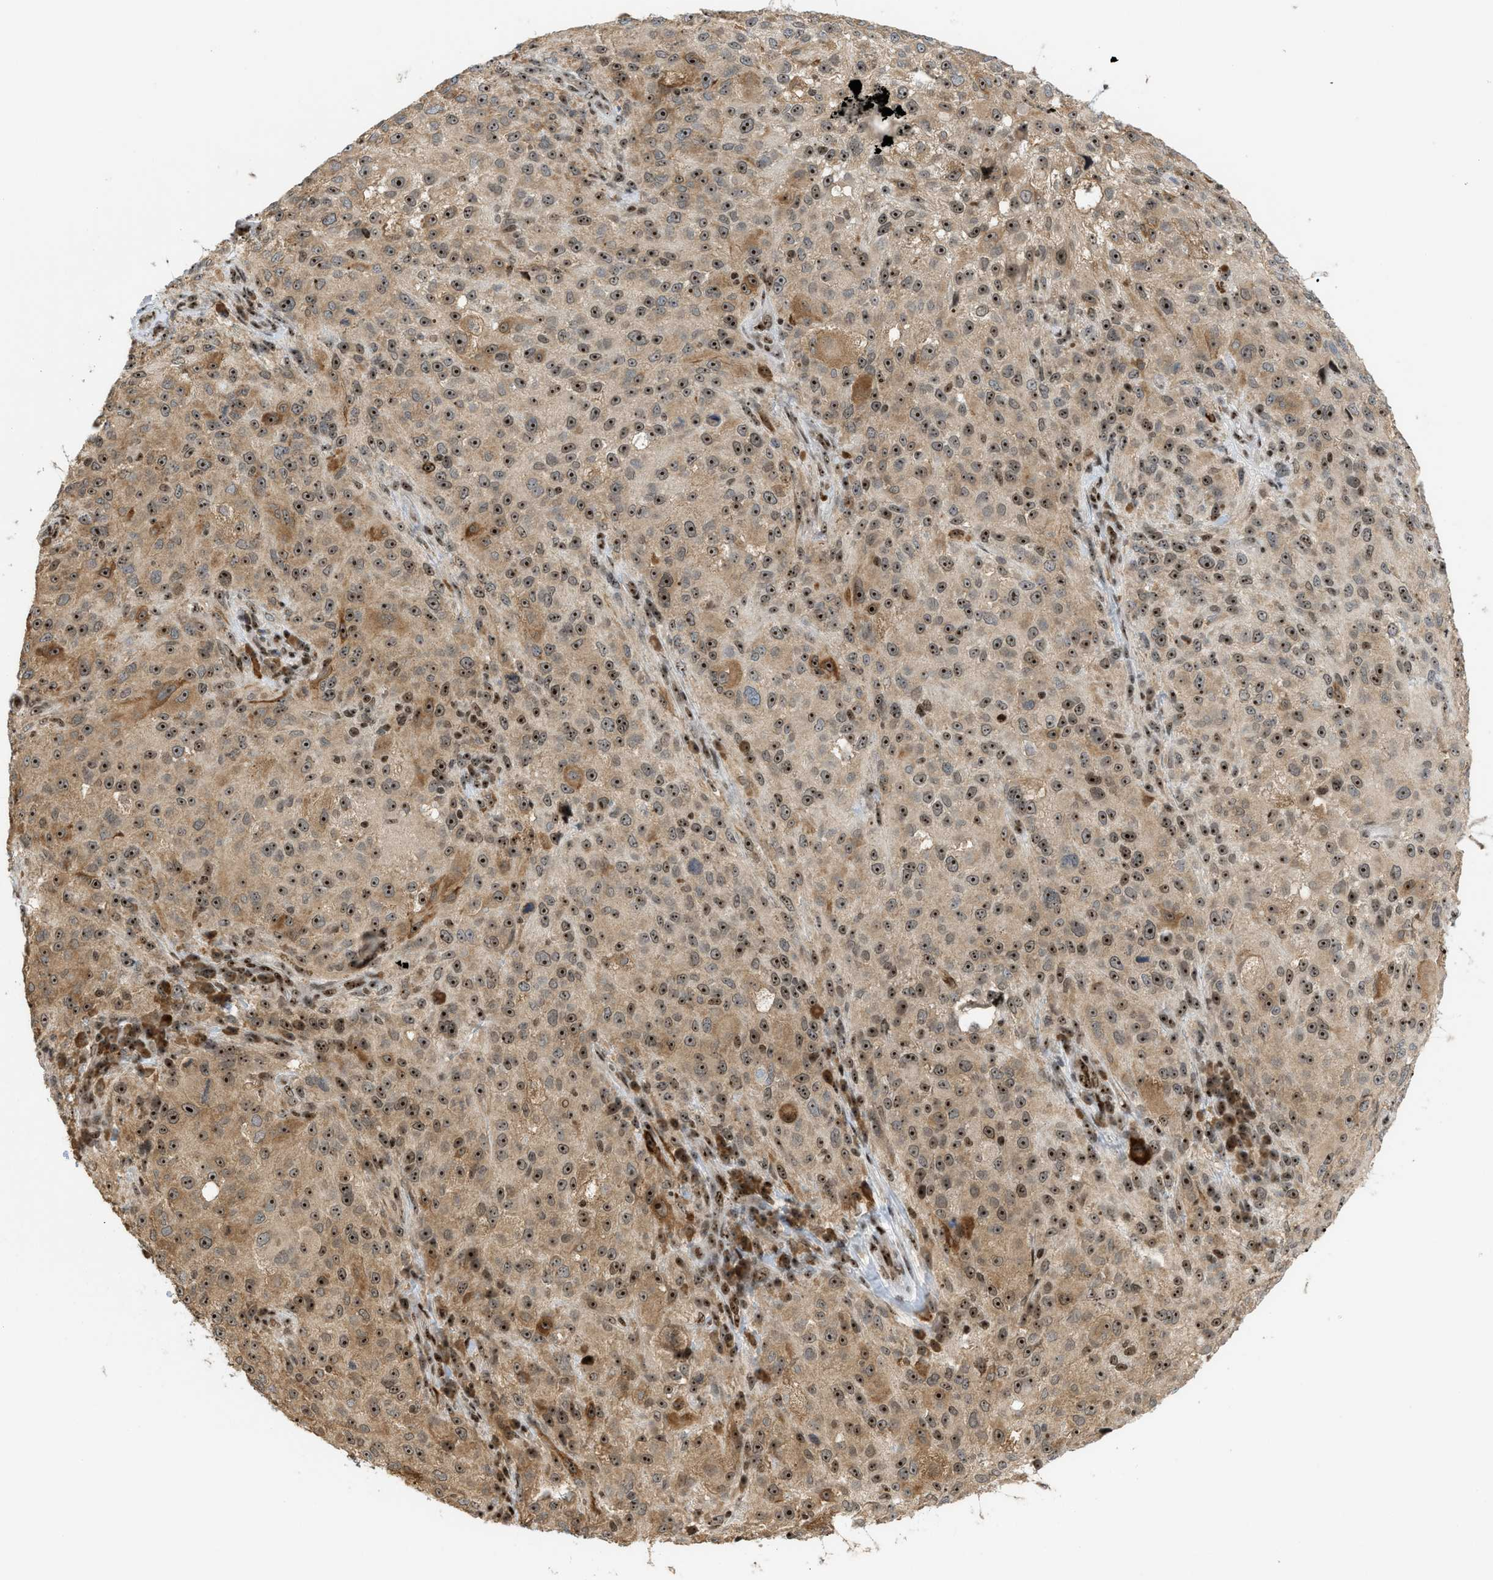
{"staining": {"intensity": "moderate", "quantity": ">75%", "location": "cytoplasmic/membranous,nuclear"}, "tissue": "melanoma", "cell_type": "Tumor cells", "image_type": "cancer", "snomed": [{"axis": "morphology", "description": "Necrosis, NOS"}, {"axis": "morphology", "description": "Malignant melanoma, NOS"}, {"axis": "topography", "description": "Skin"}], "caption": "The photomicrograph exhibits immunohistochemical staining of malignant melanoma. There is moderate cytoplasmic/membranous and nuclear positivity is seen in approximately >75% of tumor cells.", "gene": "ZNF22", "patient": {"sex": "female", "age": 87}}